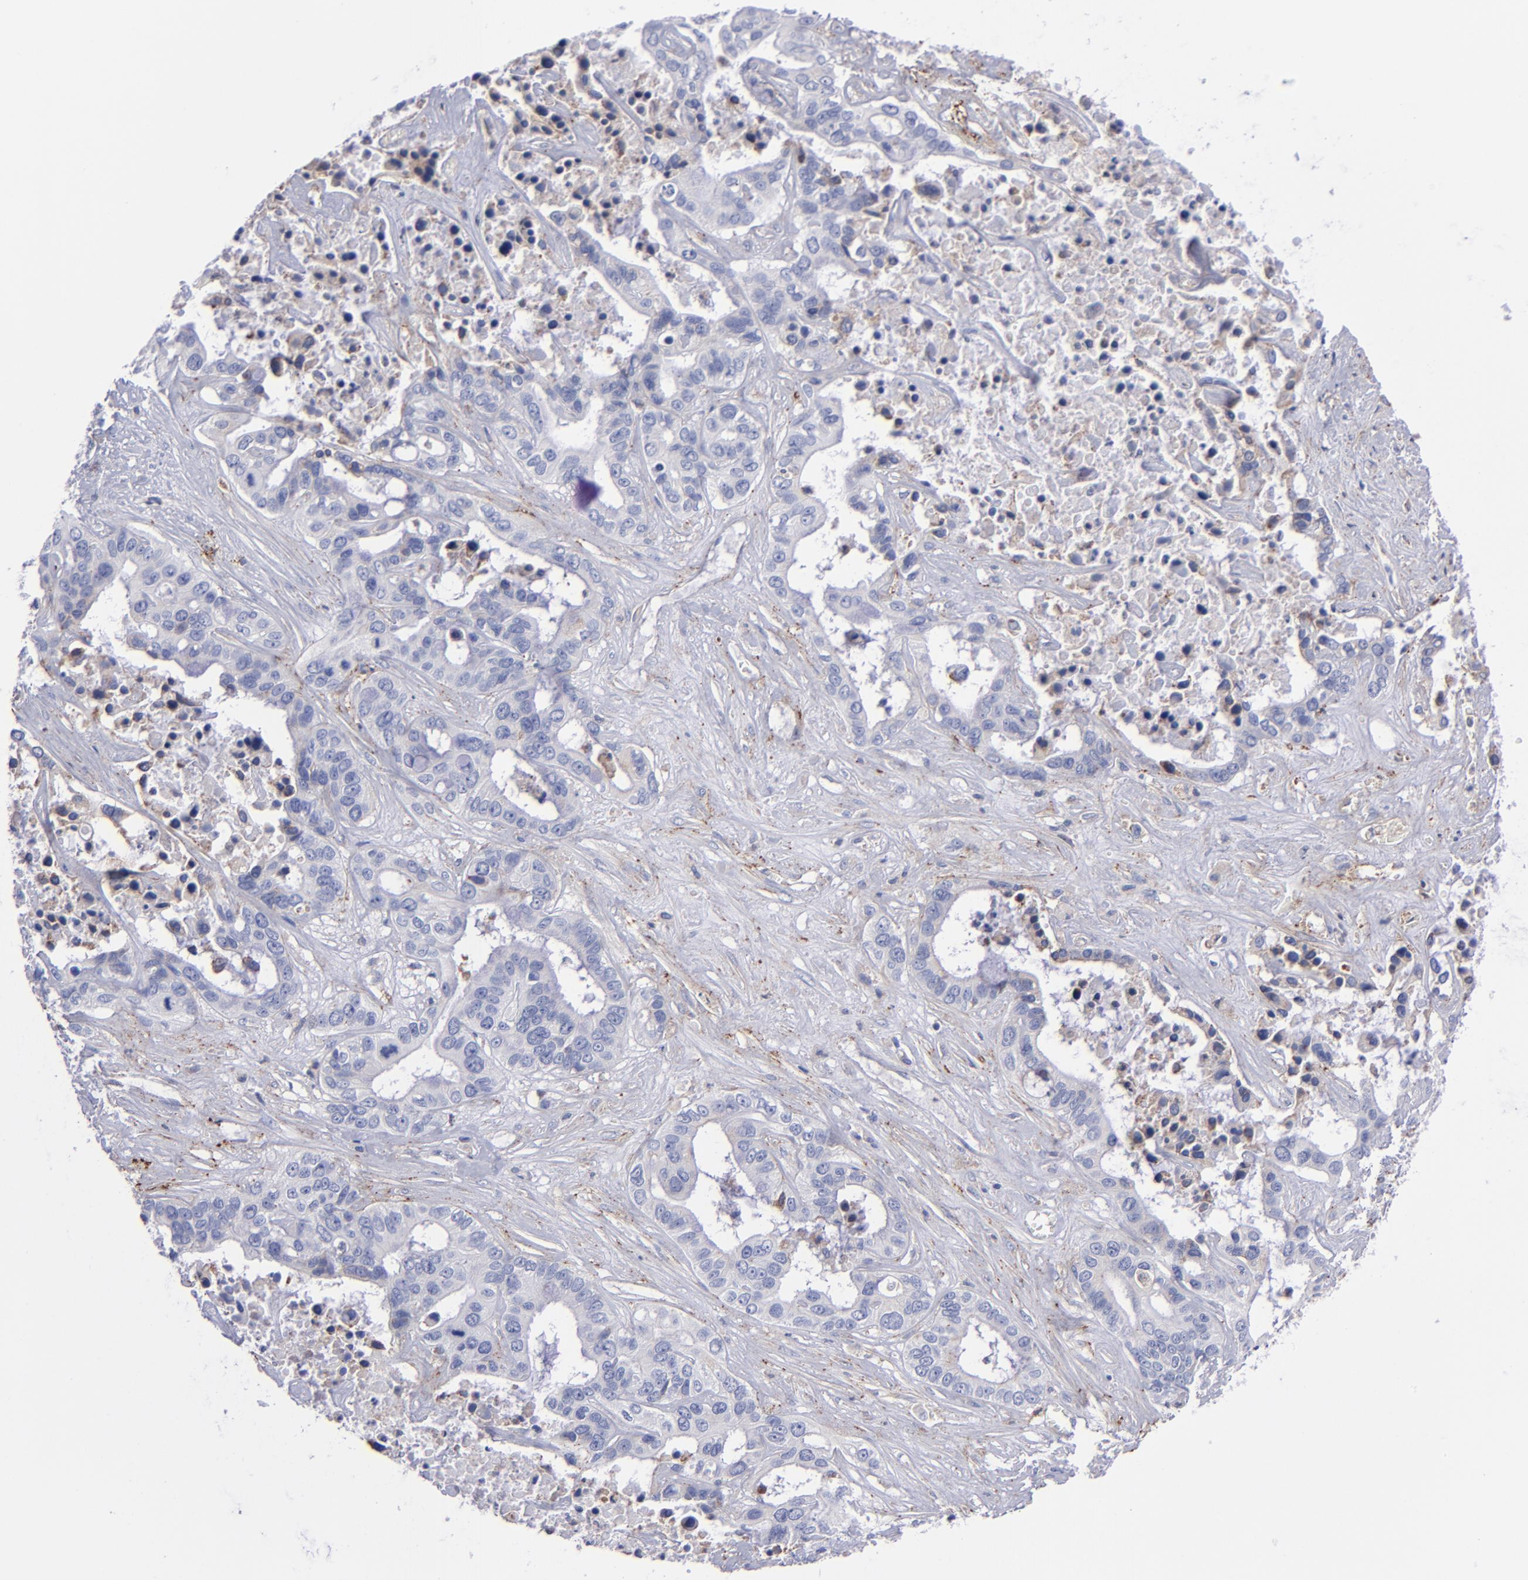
{"staining": {"intensity": "weak", "quantity": "<25%", "location": "cytoplasmic/membranous"}, "tissue": "liver cancer", "cell_type": "Tumor cells", "image_type": "cancer", "snomed": [{"axis": "morphology", "description": "Cholangiocarcinoma"}, {"axis": "topography", "description": "Liver"}], "caption": "Immunohistochemical staining of human liver cancer exhibits no significant staining in tumor cells.", "gene": "MFGE8", "patient": {"sex": "female", "age": 65}}